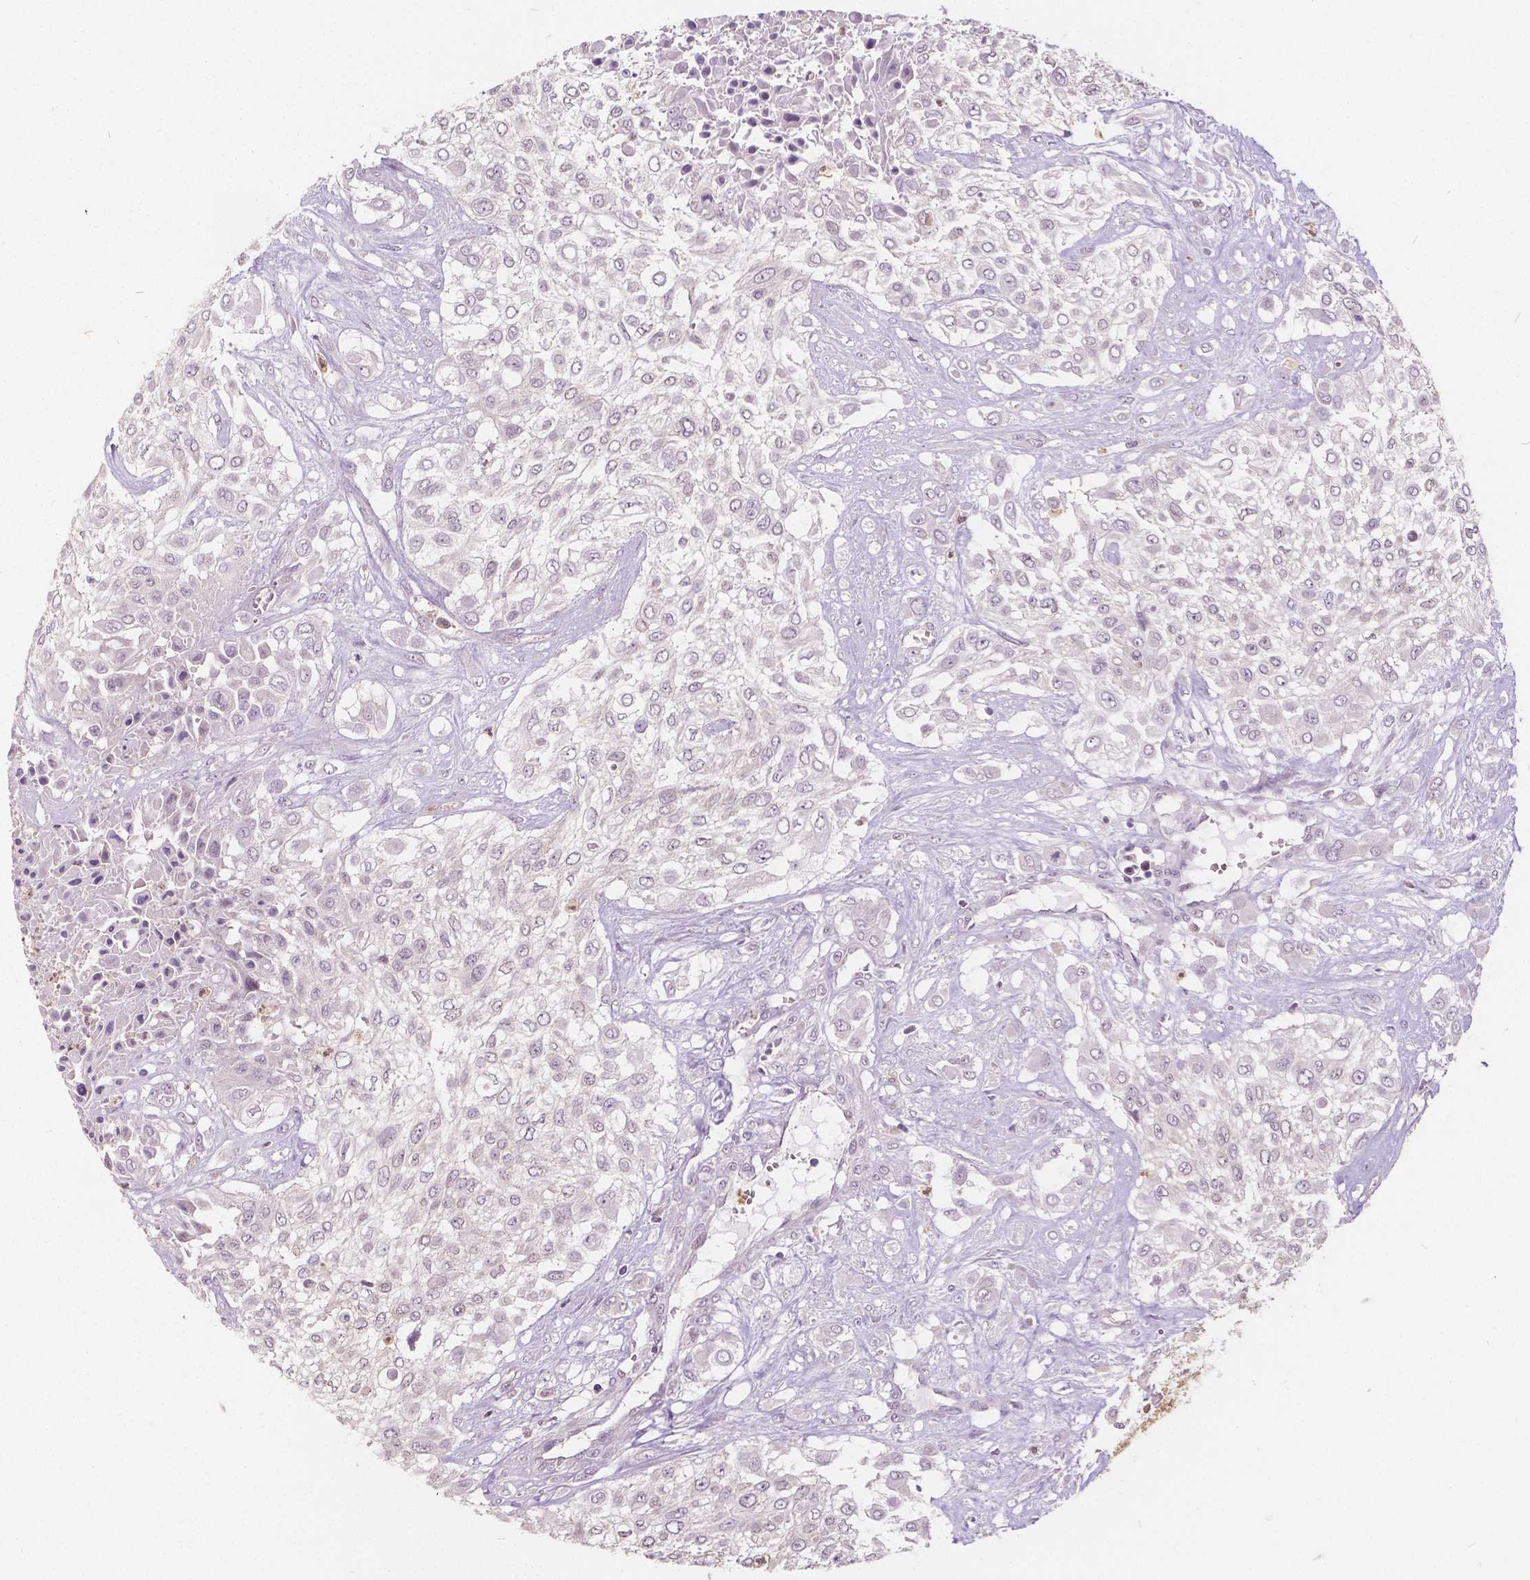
{"staining": {"intensity": "moderate", "quantity": "25%-75%", "location": "cytoplasmic/membranous,nuclear"}, "tissue": "urothelial cancer", "cell_type": "Tumor cells", "image_type": "cancer", "snomed": [{"axis": "morphology", "description": "Urothelial carcinoma, High grade"}, {"axis": "topography", "description": "Urinary bladder"}], "caption": "The histopathology image shows a brown stain indicating the presence of a protein in the cytoplasmic/membranous and nuclear of tumor cells in urothelial cancer. The staining was performed using DAB, with brown indicating positive protein expression. Nuclei are stained blue with hematoxylin.", "gene": "NAPRT", "patient": {"sex": "male", "age": 57}}